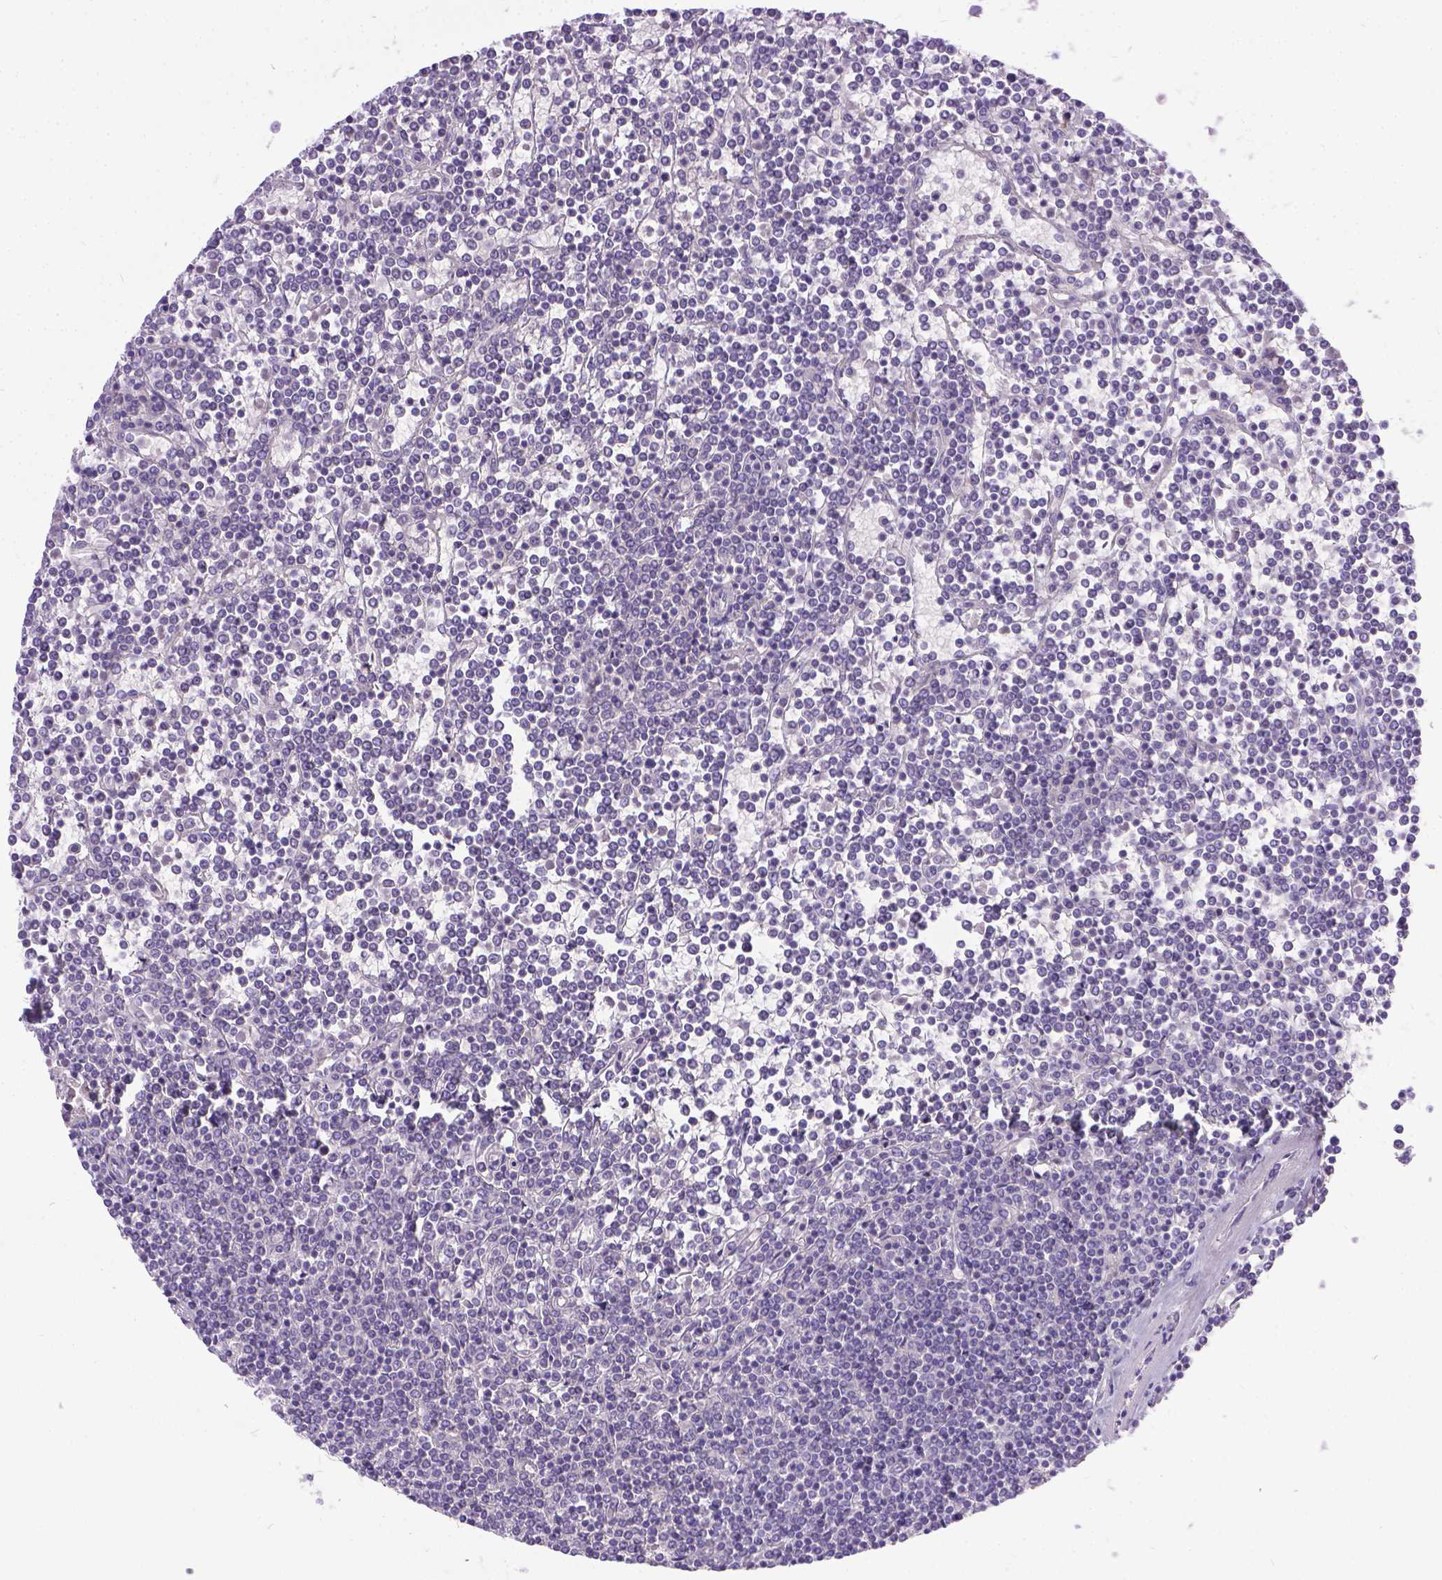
{"staining": {"intensity": "negative", "quantity": "none", "location": "none"}, "tissue": "lymphoma", "cell_type": "Tumor cells", "image_type": "cancer", "snomed": [{"axis": "morphology", "description": "Malignant lymphoma, non-Hodgkin's type, Low grade"}, {"axis": "topography", "description": "Spleen"}], "caption": "High magnification brightfield microscopy of lymphoma stained with DAB (3,3'-diaminobenzidine) (brown) and counterstained with hematoxylin (blue): tumor cells show no significant expression.", "gene": "TTLL6", "patient": {"sex": "female", "age": 19}}